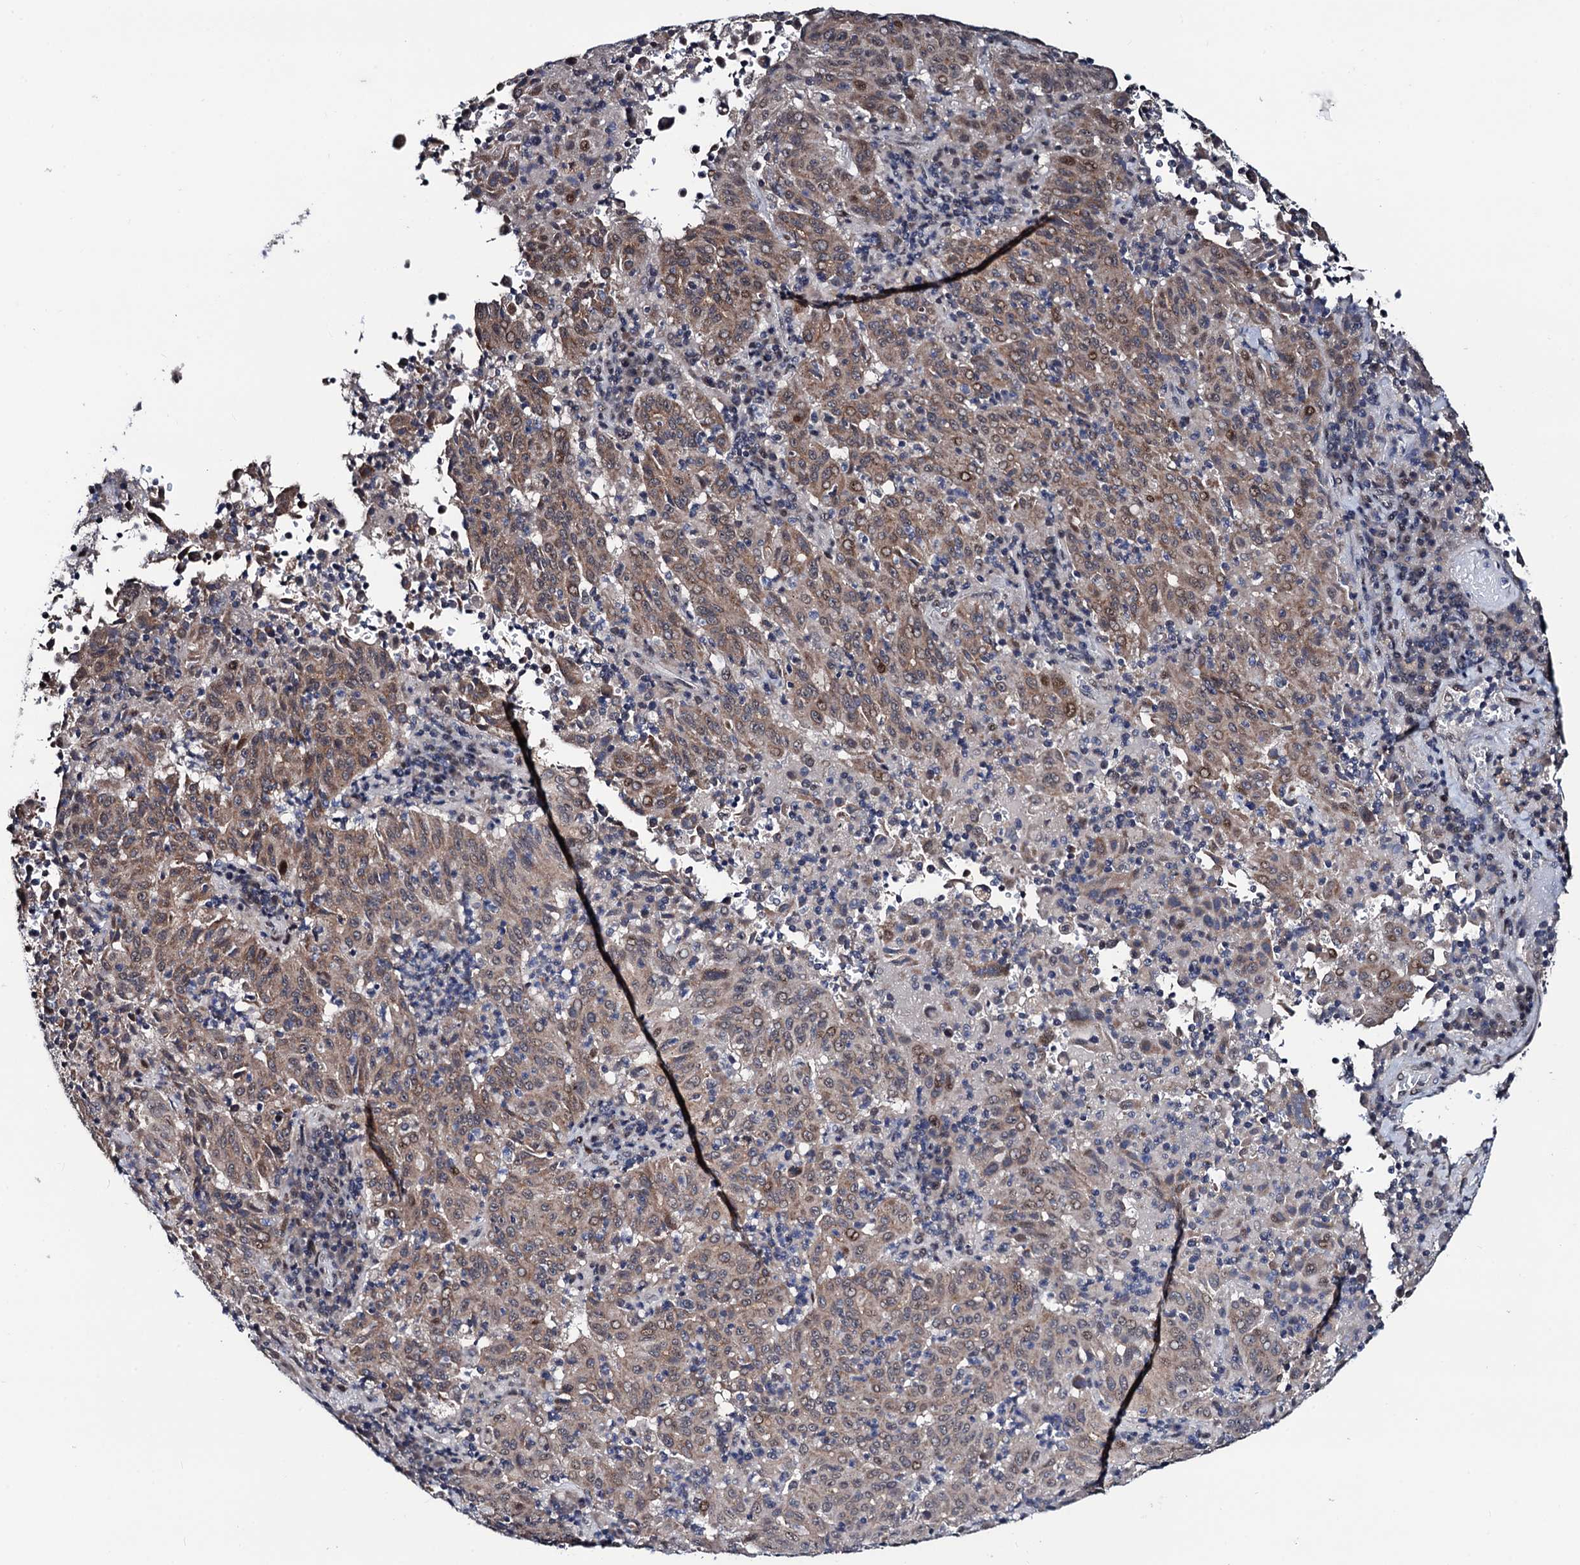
{"staining": {"intensity": "moderate", "quantity": ">75%", "location": "cytoplasmic/membranous"}, "tissue": "pancreatic cancer", "cell_type": "Tumor cells", "image_type": "cancer", "snomed": [{"axis": "morphology", "description": "Adenocarcinoma, NOS"}, {"axis": "topography", "description": "Pancreas"}], "caption": "A brown stain highlights moderate cytoplasmic/membranous staining of a protein in human pancreatic adenocarcinoma tumor cells.", "gene": "FAM222A", "patient": {"sex": "male", "age": 63}}